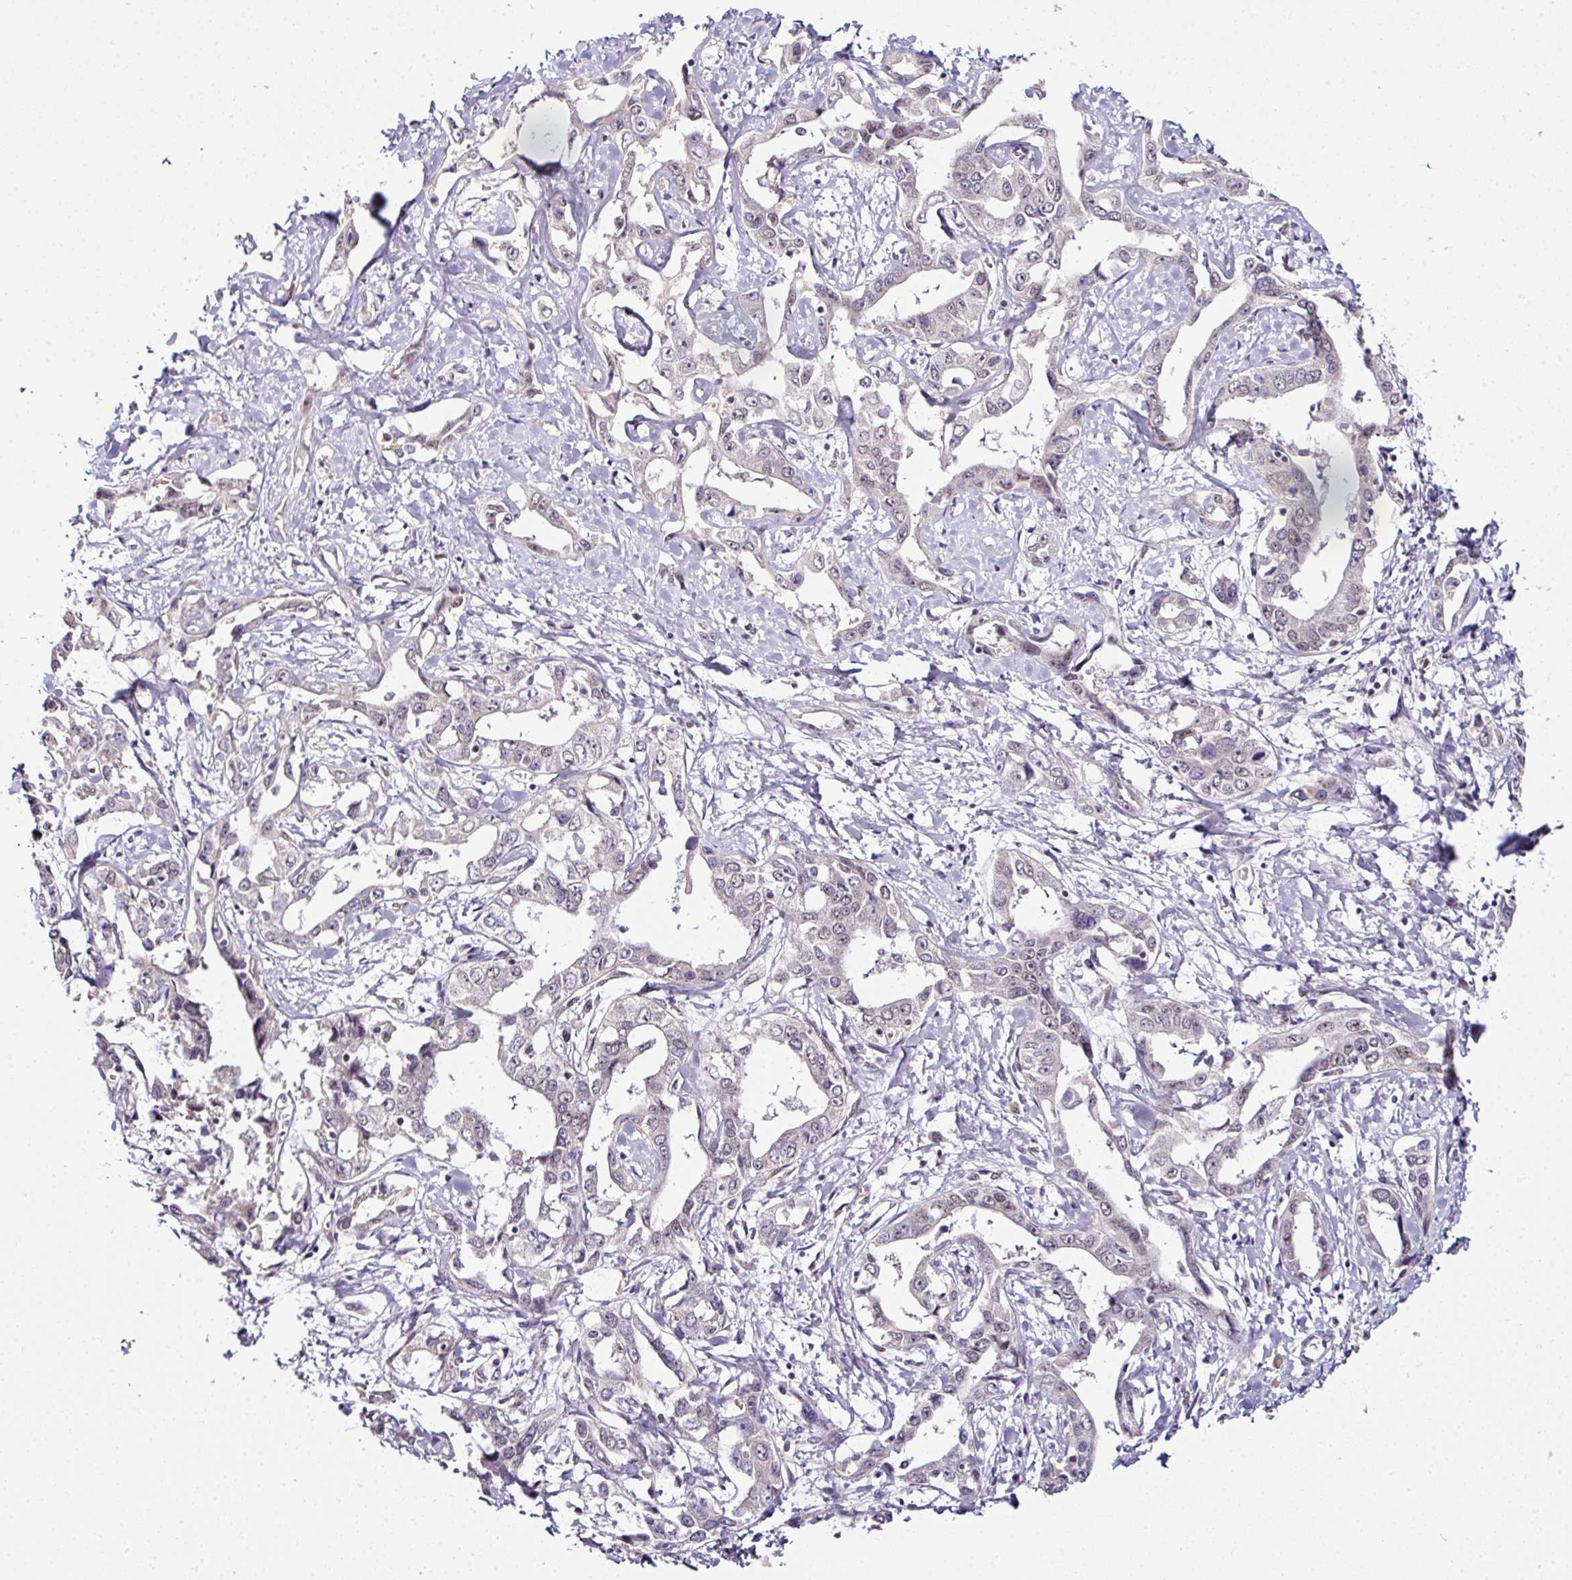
{"staining": {"intensity": "negative", "quantity": "none", "location": "none"}, "tissue": "liver cancer", "cell_type": "Tumor cells", "image_type": "cancer", "snomed": [{"axis": "morphology", "description": "Cholangiocarcinoma"}, {"axis": "topography", "description": "Liver"}], "caption": "Image shows no protein expression in tumor cells of liver cancer tissue.", "gene": "NAPSA", "patient": {"sex": "male", "age": 59}}